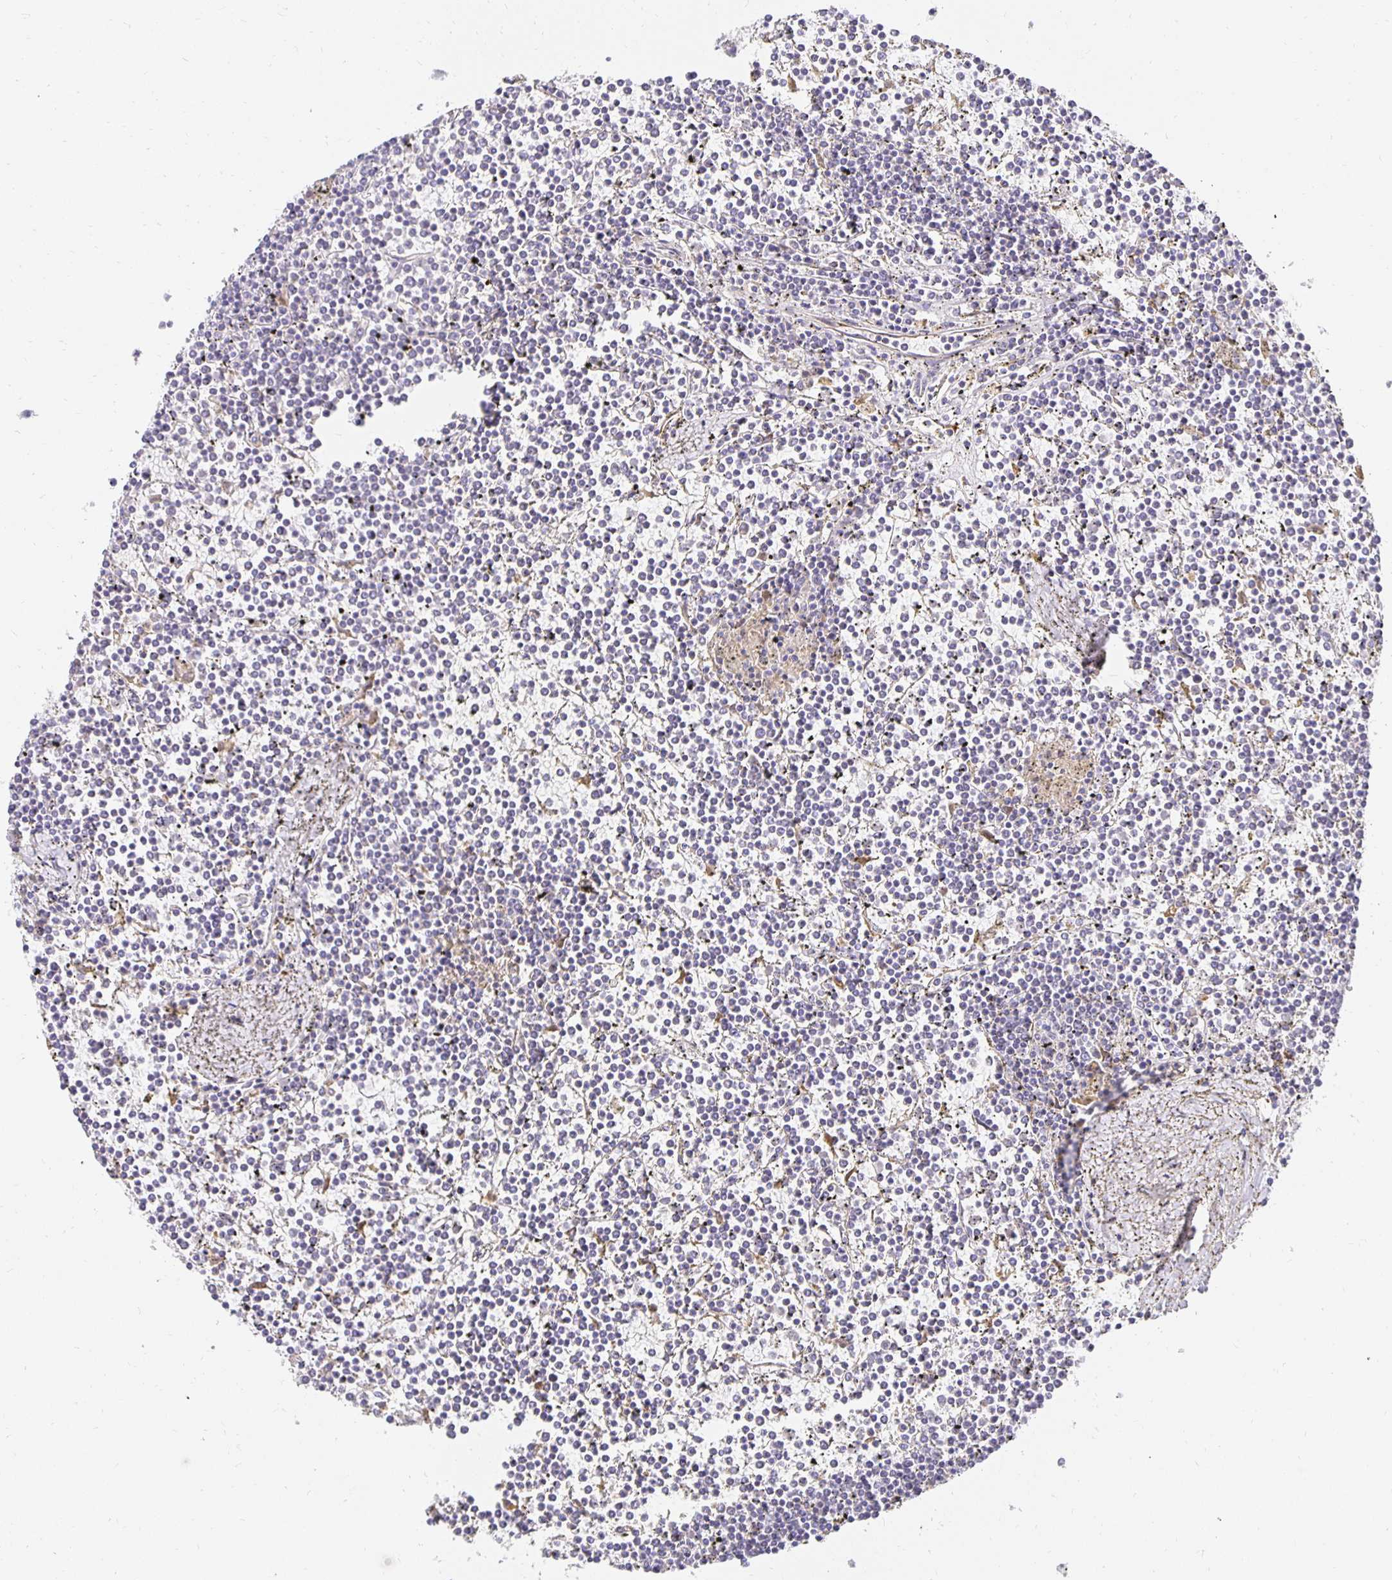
{"staining": {"intensity": "negative", "quantity": "none", "location": "none"}, "tissue": "lymphoma", "cell_type": "Tumor cells", "image_type": "cancer", "snomed": [{"axis": "morphology", "description": "Malignant lymphoma, non-Hodgkin's type, Low grade"}, {"axis": "topography", "description": "Spleen"}], "caption": "Immunohistochemical staining of malignant lymphoma, non-Hodgkin's type (low-grade) shows no significant expression in tumor cells. (DAB (3,3'-diaminobenzidine) immunohistochemistry visualized using brightfield microscopy, high magnification).", "gene": "PLOD1", "patient": {"sex": "female", "age": 19}}